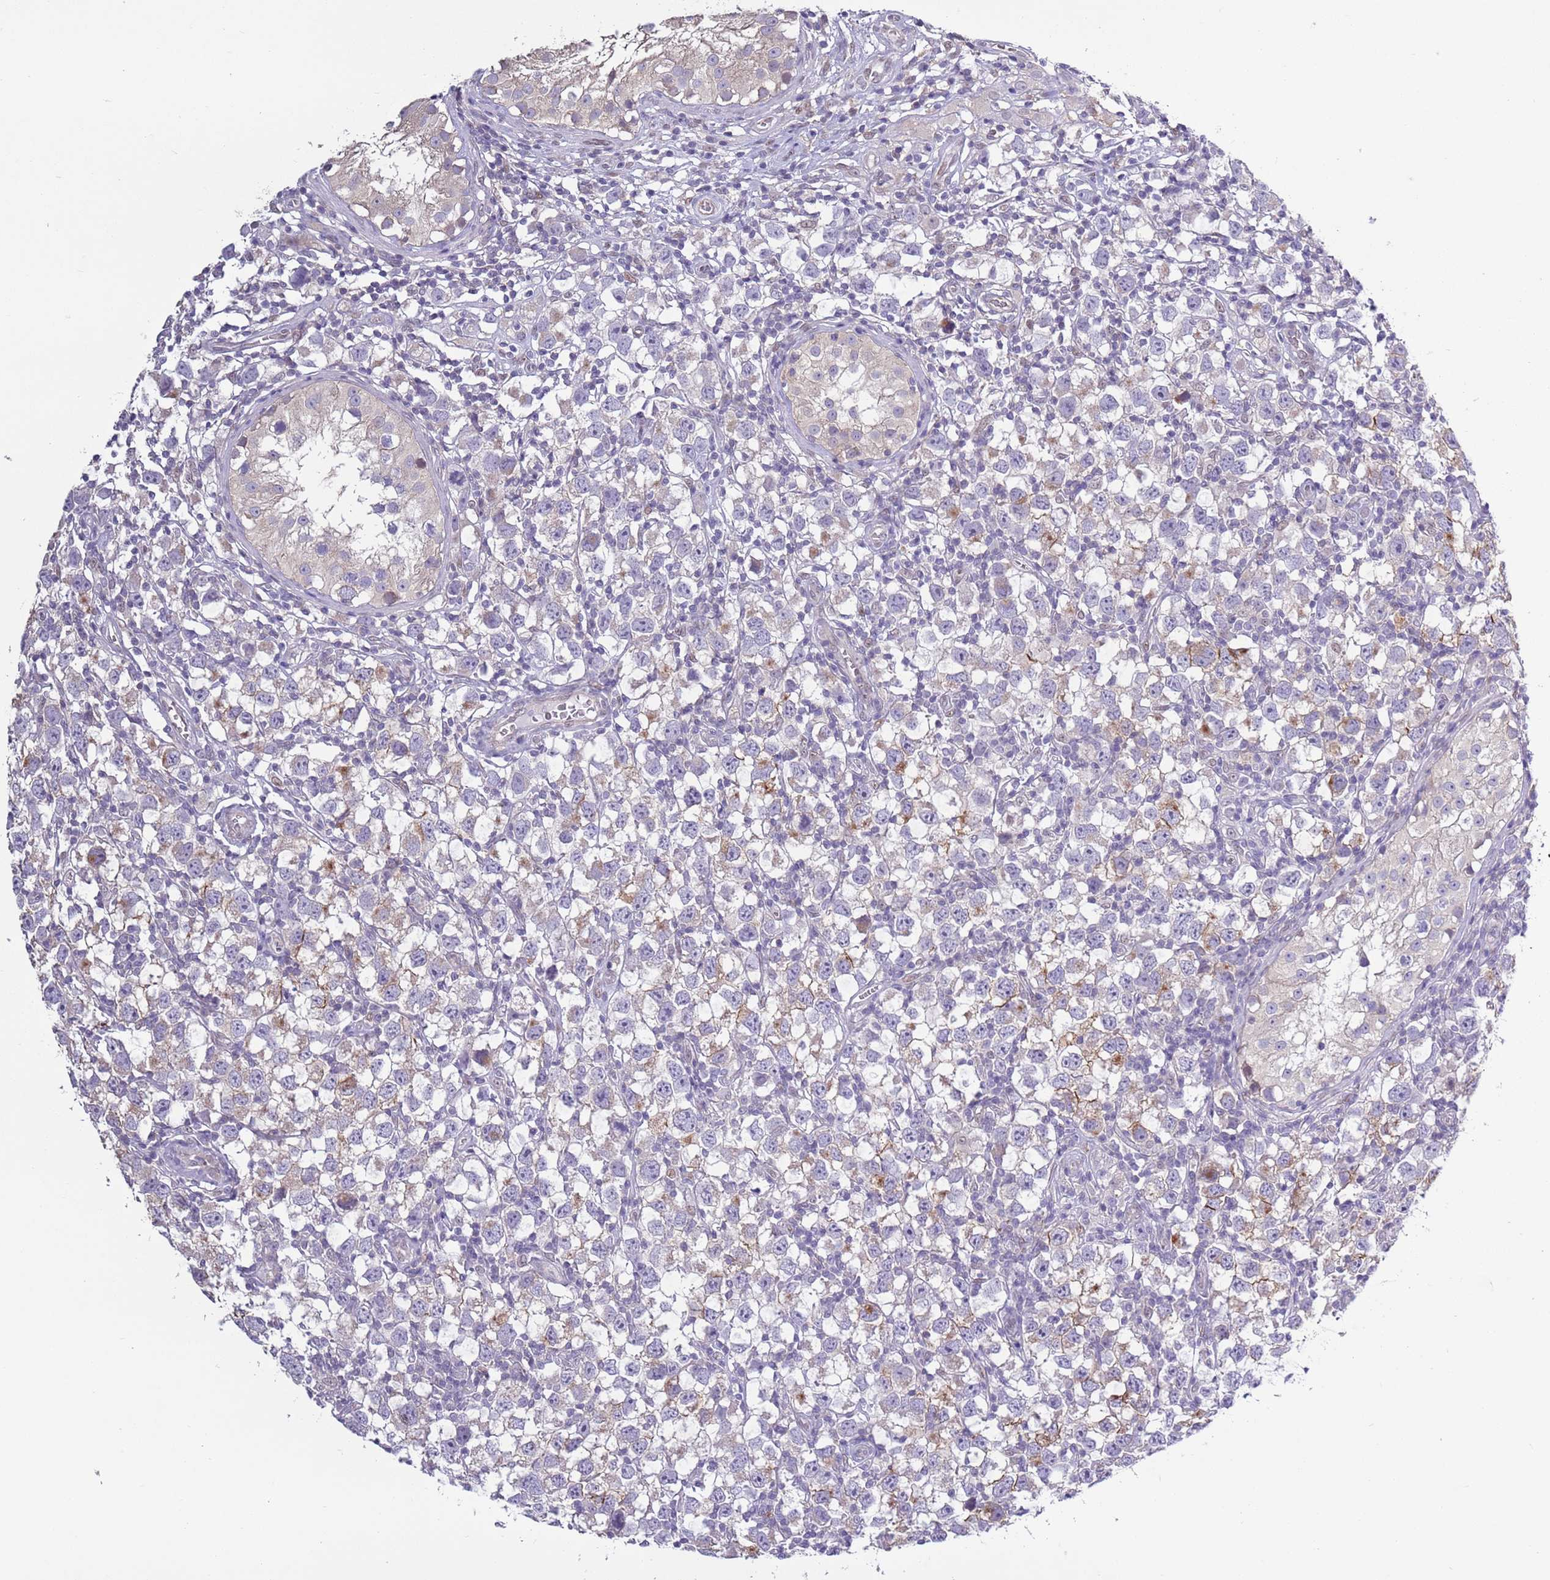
{"staining": {"intensity": "weak", "quantity": "<25%", "location": "cytoplasmic/membranous"}, "tissue": "testis cancer", "cell_type": "Tumor cells", "image_type": "cancer", "snomed": [{"axis": "morphology", "description": "Seminoma, NOS"}, {"axis": "morphology", "description": "Carcinoma, Embryonal, NOS"}, {"axis": "topography", "description": "Testis"}], "caption": "Photomicrograph shows no significant protein expression in tumor cells of testis cancer (seminoma).", "gene": "CAPN9", "patient": {"sex": "male", "age": 29}}